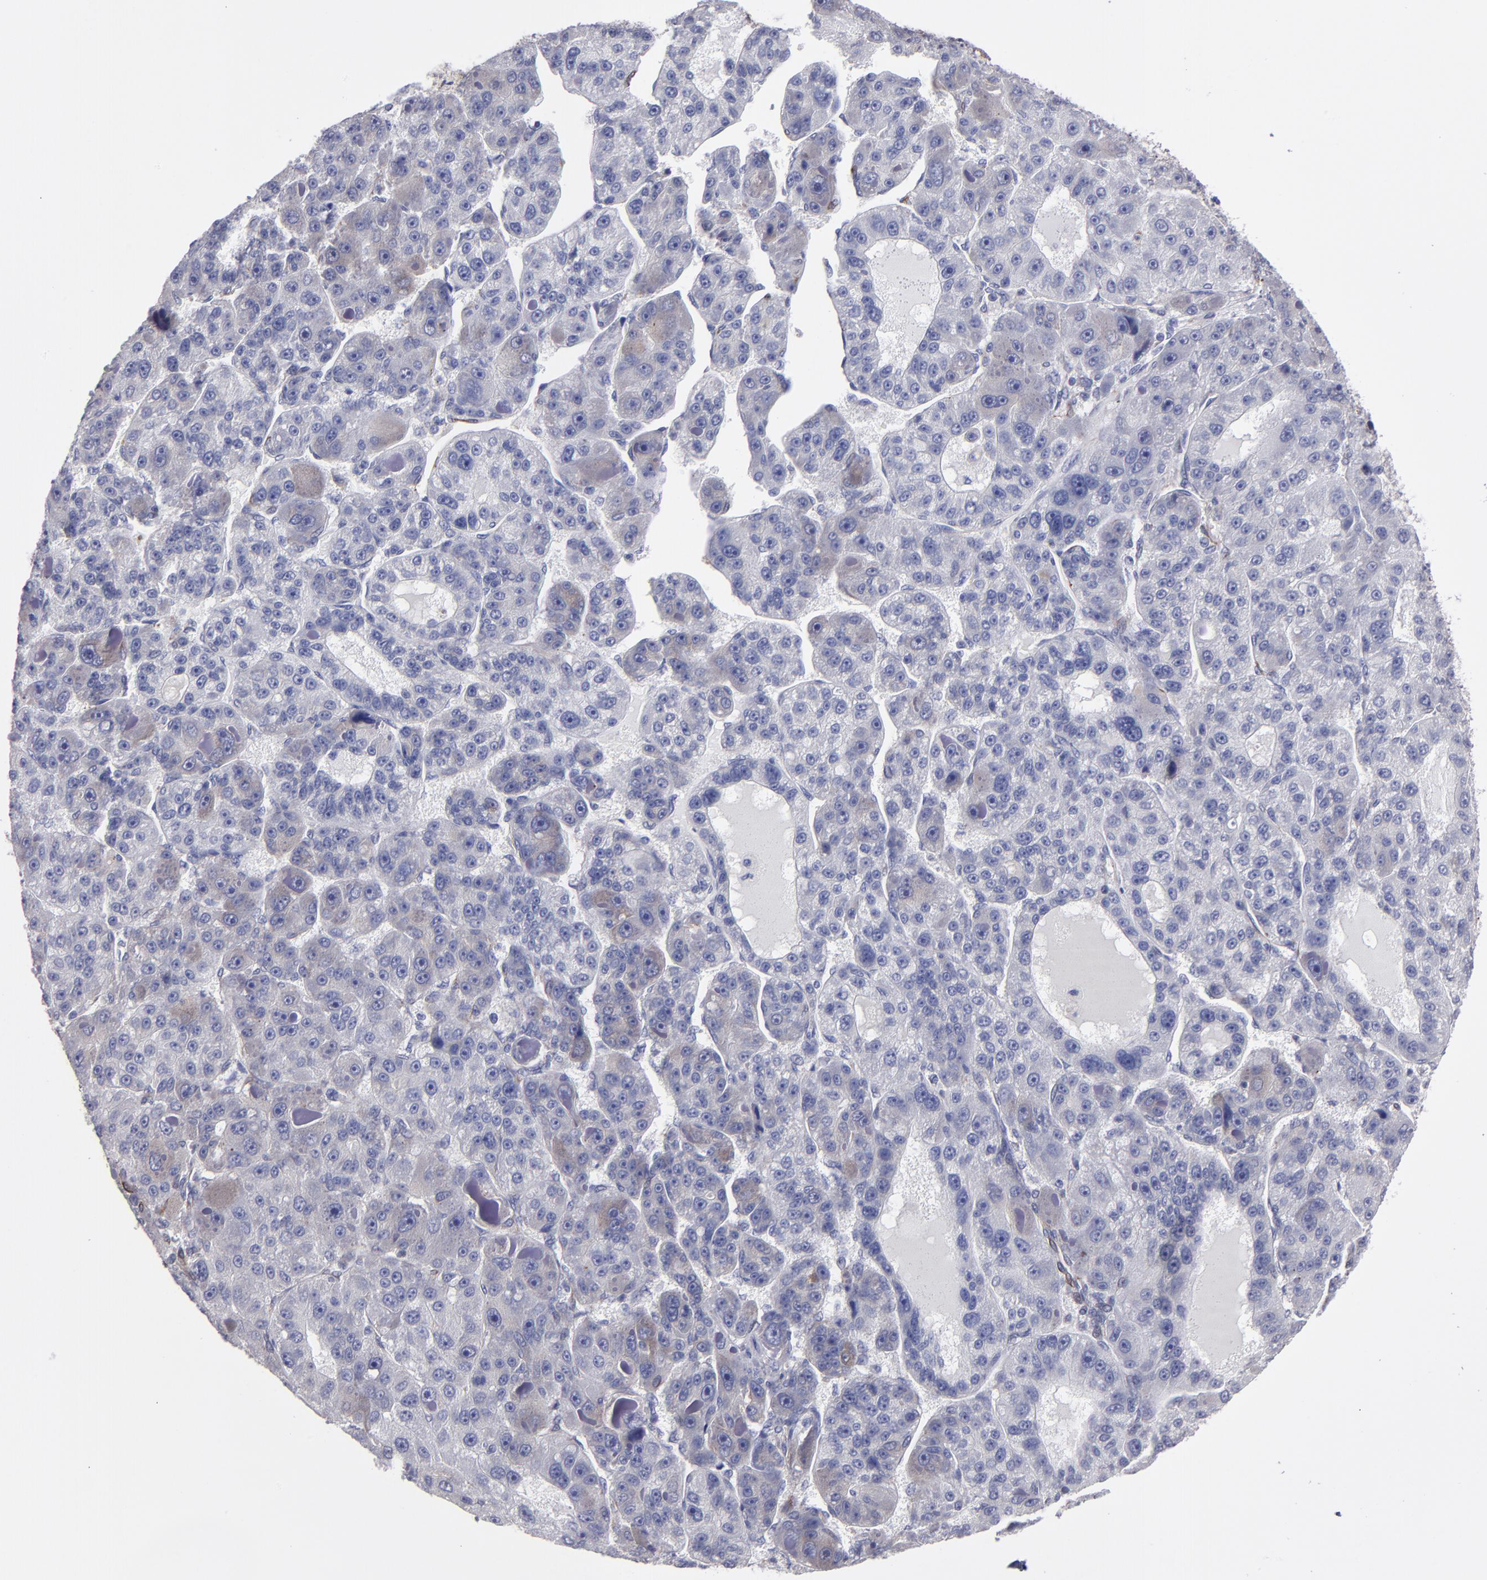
{"staining": {"intensity": "weak", "quantity": "25%-75%", "location": "cytoplasmic/membranous"}, "tissue": "liver cancer", "cell_type": "Tumor cells", "image_type": "cancer", "snomed": [{"axis": "morphology", "description": "Carcinoma, Hepatocellular, NOS"}, {"axis": "topography", "description": "Liver"}], "caption": "Immunohistochemical staining of liver hepatocellular carcinoma exhibits low levels of weak cytoplasmic/membranous staining in approximately 25%-75% of tumor cells.", "gene": "SLMAP", "patient": {"sex": "male", "age": 76}}